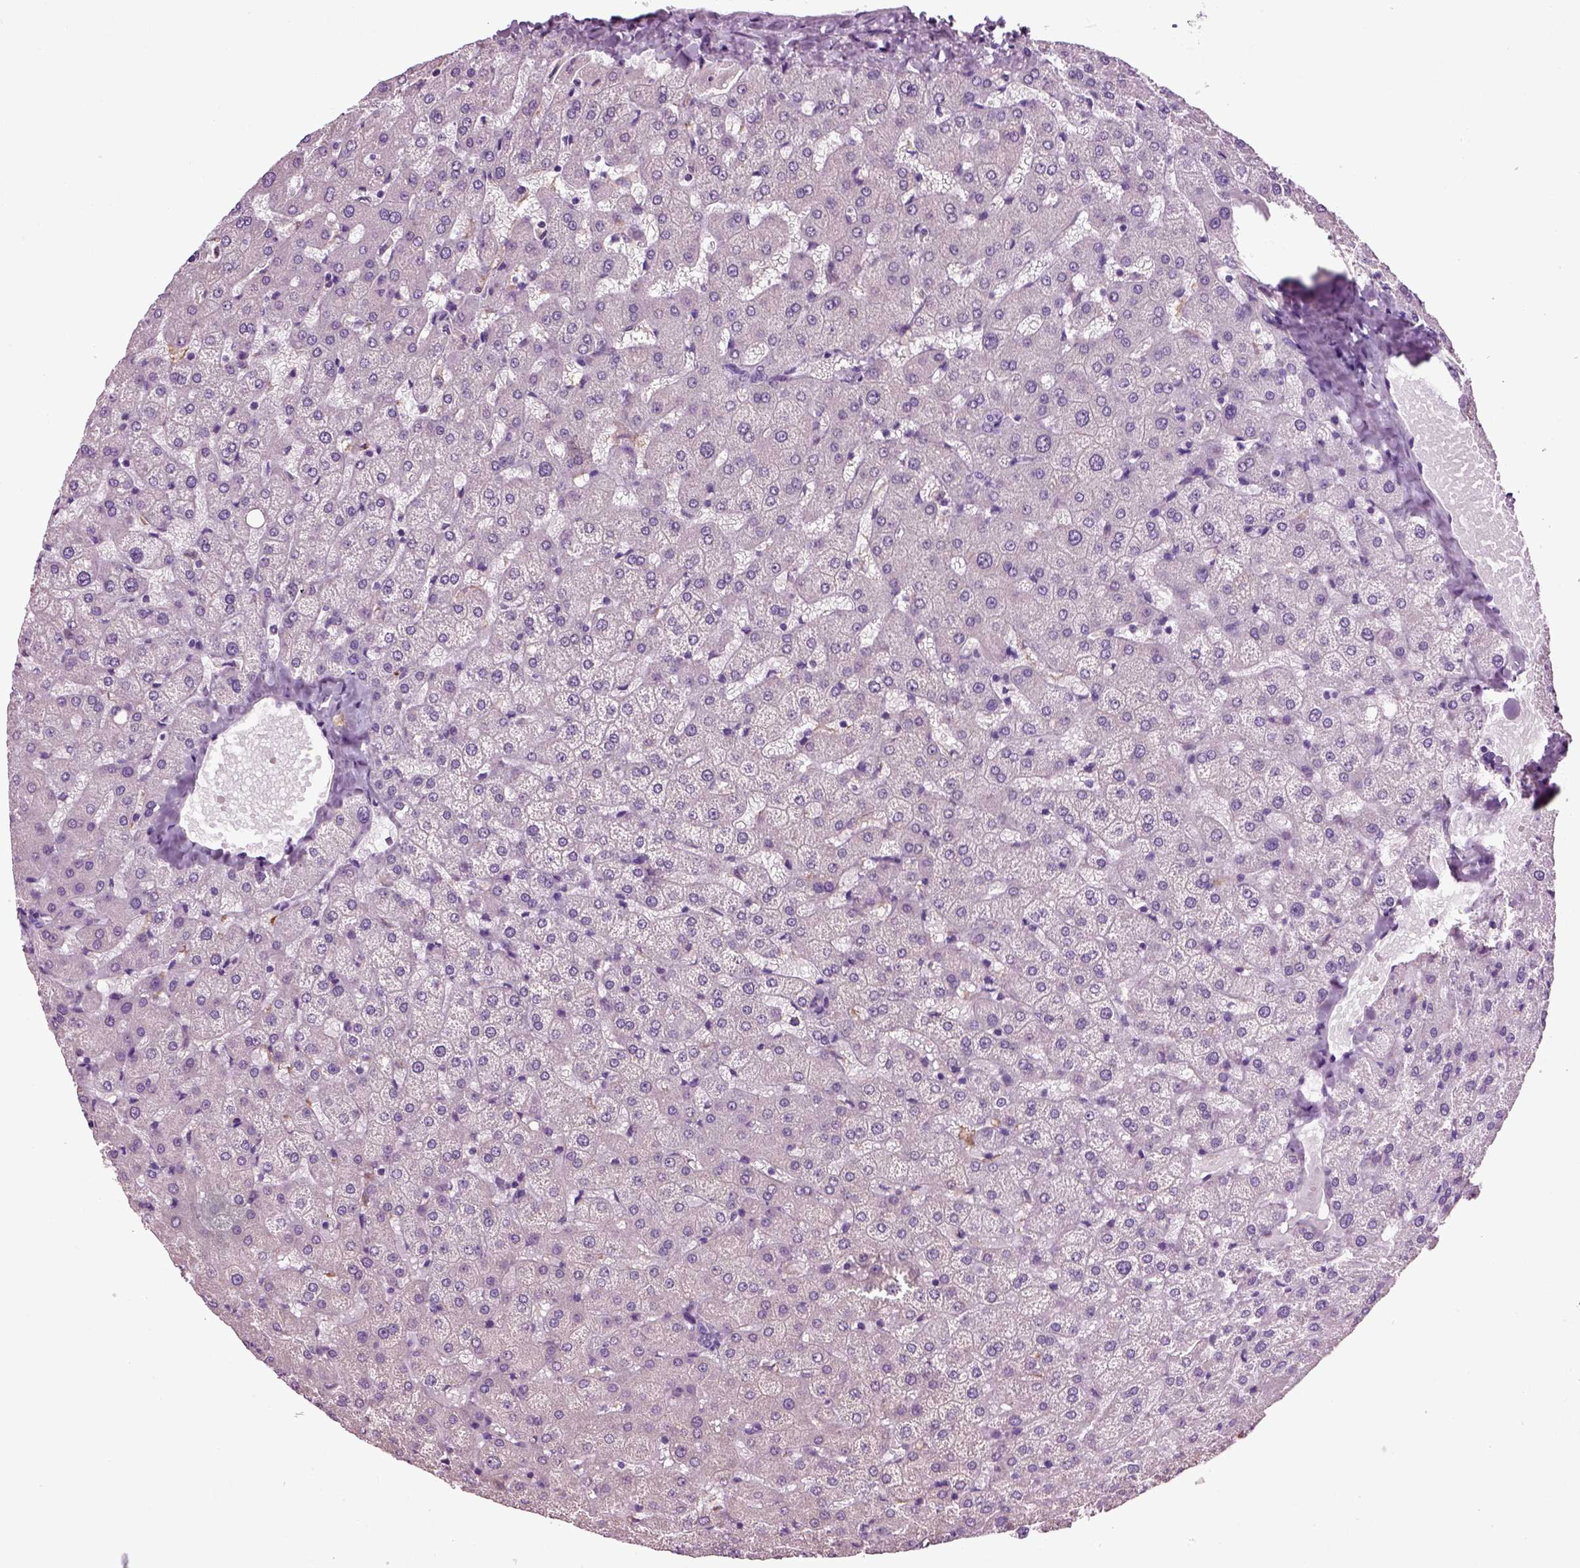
{"staining": {"intensity": "negative", "quantity": "none", "location": "none"}, "tissue": "liver", "cell_type": "Cholangiocytes", "image_type": "normal", "snomed": [{"axis": "morphology", "description": "Normal tissue, NOS"}, {"axis": "topography", "description": "Liver"}], "caption": "Immunohistochemistry micrograph of benign human liver stained for a protein (brown), which displays no positivity in cholangiocytes.", "gene": "DNAH10", "patient": {"sex": "female", "age": 50}}